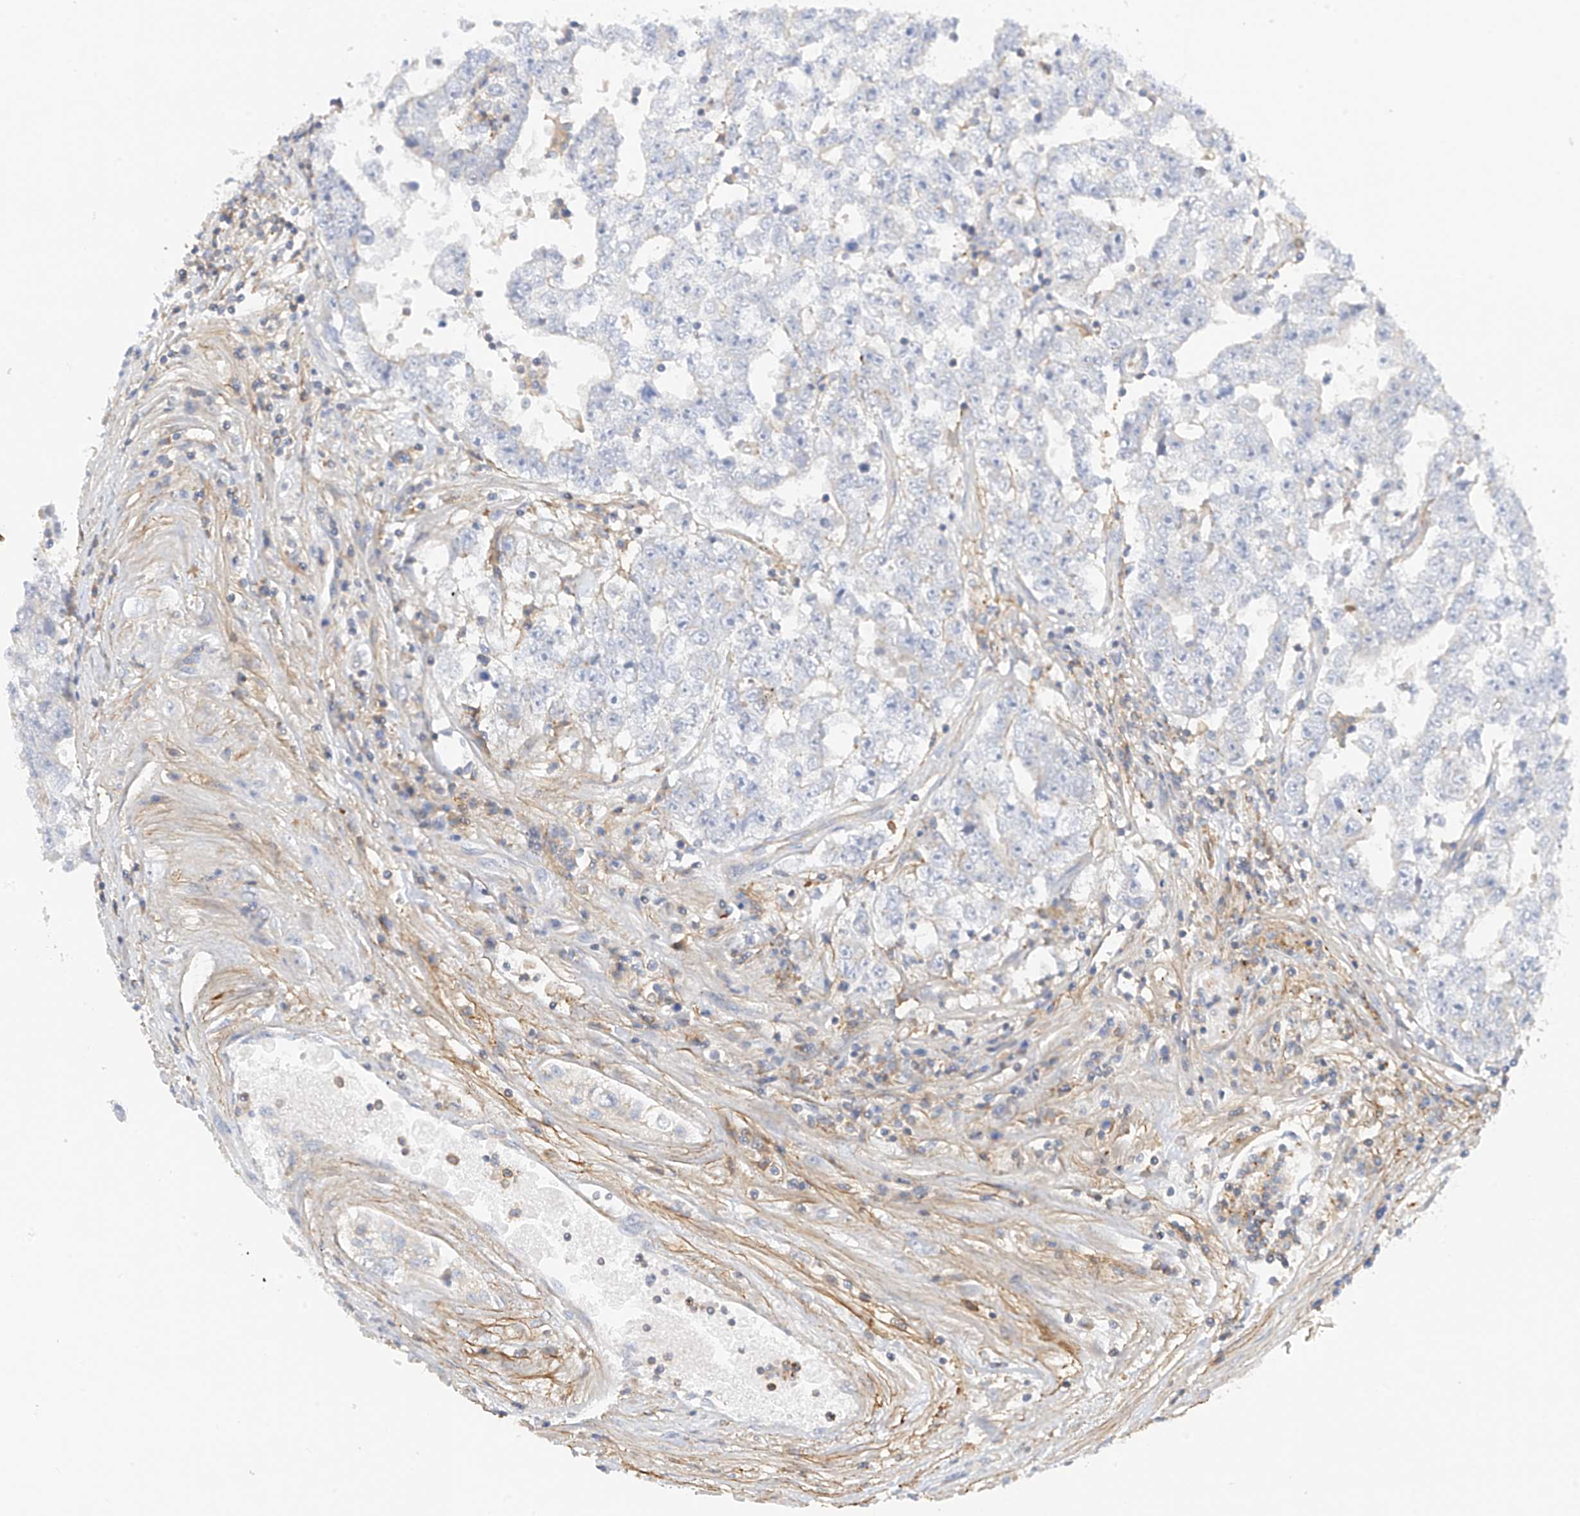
{"staining": {"intensity": "negative", "quantity": "none", "location": "none"}, "tissue": "testis cancer", "cell_type": "Tumor cells", "image_type": "cancer", "snomed": [{"axis": "morphology", "description": "Carcinoma, Embryonal, NOS"}, {"axis": "topography", "description": "Testis"}], "caption": "Tumor cells are negative for brown protein staining in testis cancer (embryonal carcinoma). (DAB (3,3'-diaminobenzidine) immunohistochemistry visualized using brightfield microscopy, high magnification).", "gene": "NALCN", "patient": {"sex": "male", "age": 25}}